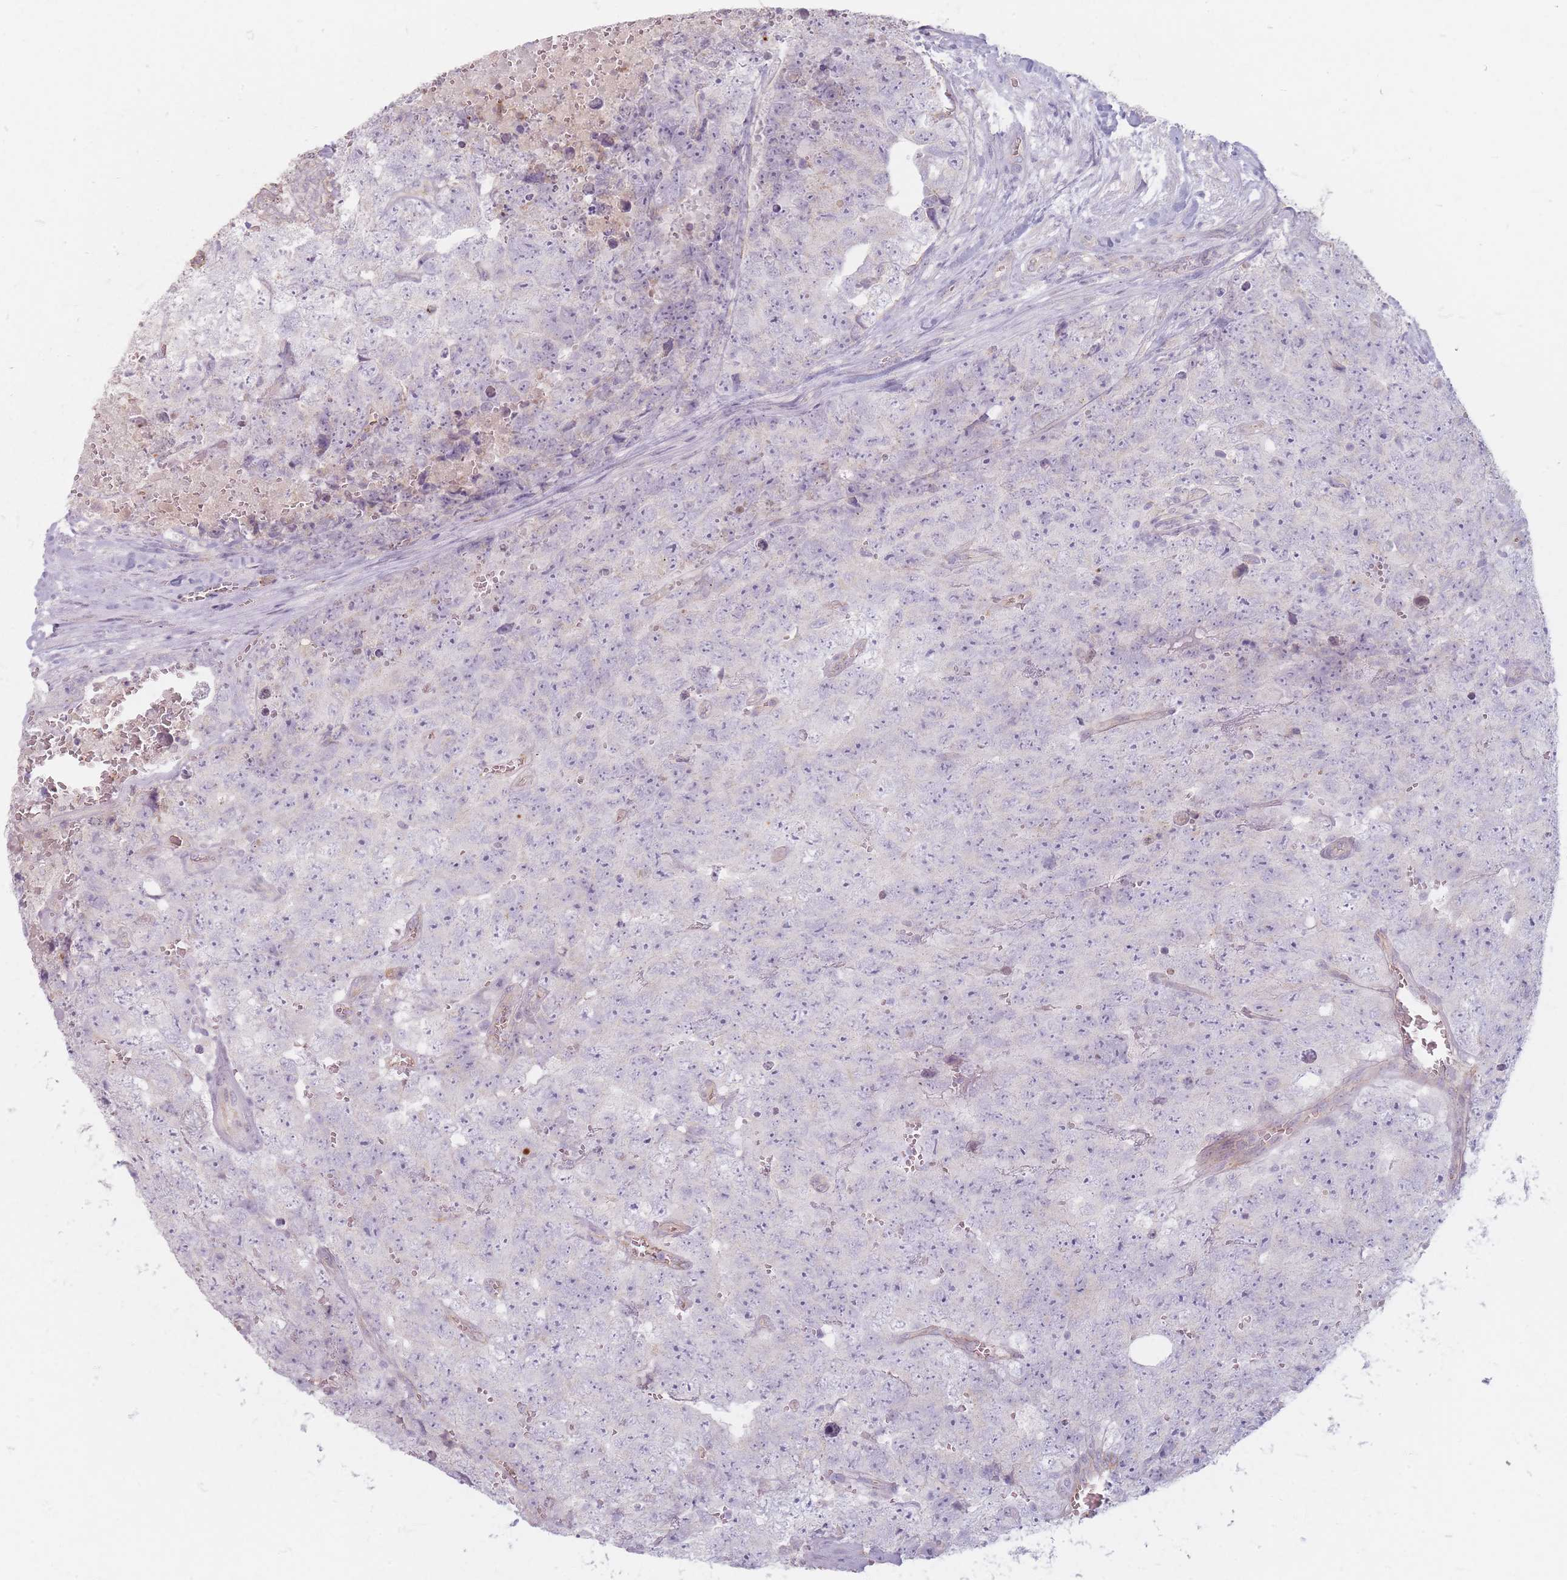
{"staining": {"intensity": "negative", "quantity": "none", "location": "none"}, "tissue": "testis cancer", "cell_type": "Tumor cells", "image_type": "cancer", "snomed": [{"axis": "morphology", "description": "Seminoma, NOS"}, {"axis": "morphology", "description": "Teratoma, malignant, NOS"}, {"axis": "topography", "description": "Testis"}], "caption": "This is a histopathology image of IHC staining of malignant teratoma (testis), which shows no expression in tumor cells. (IHC, brightfield microscopy, high magnification).", "gene": "CHCHD7", "patient": {"sex": "male", "age": 34}}